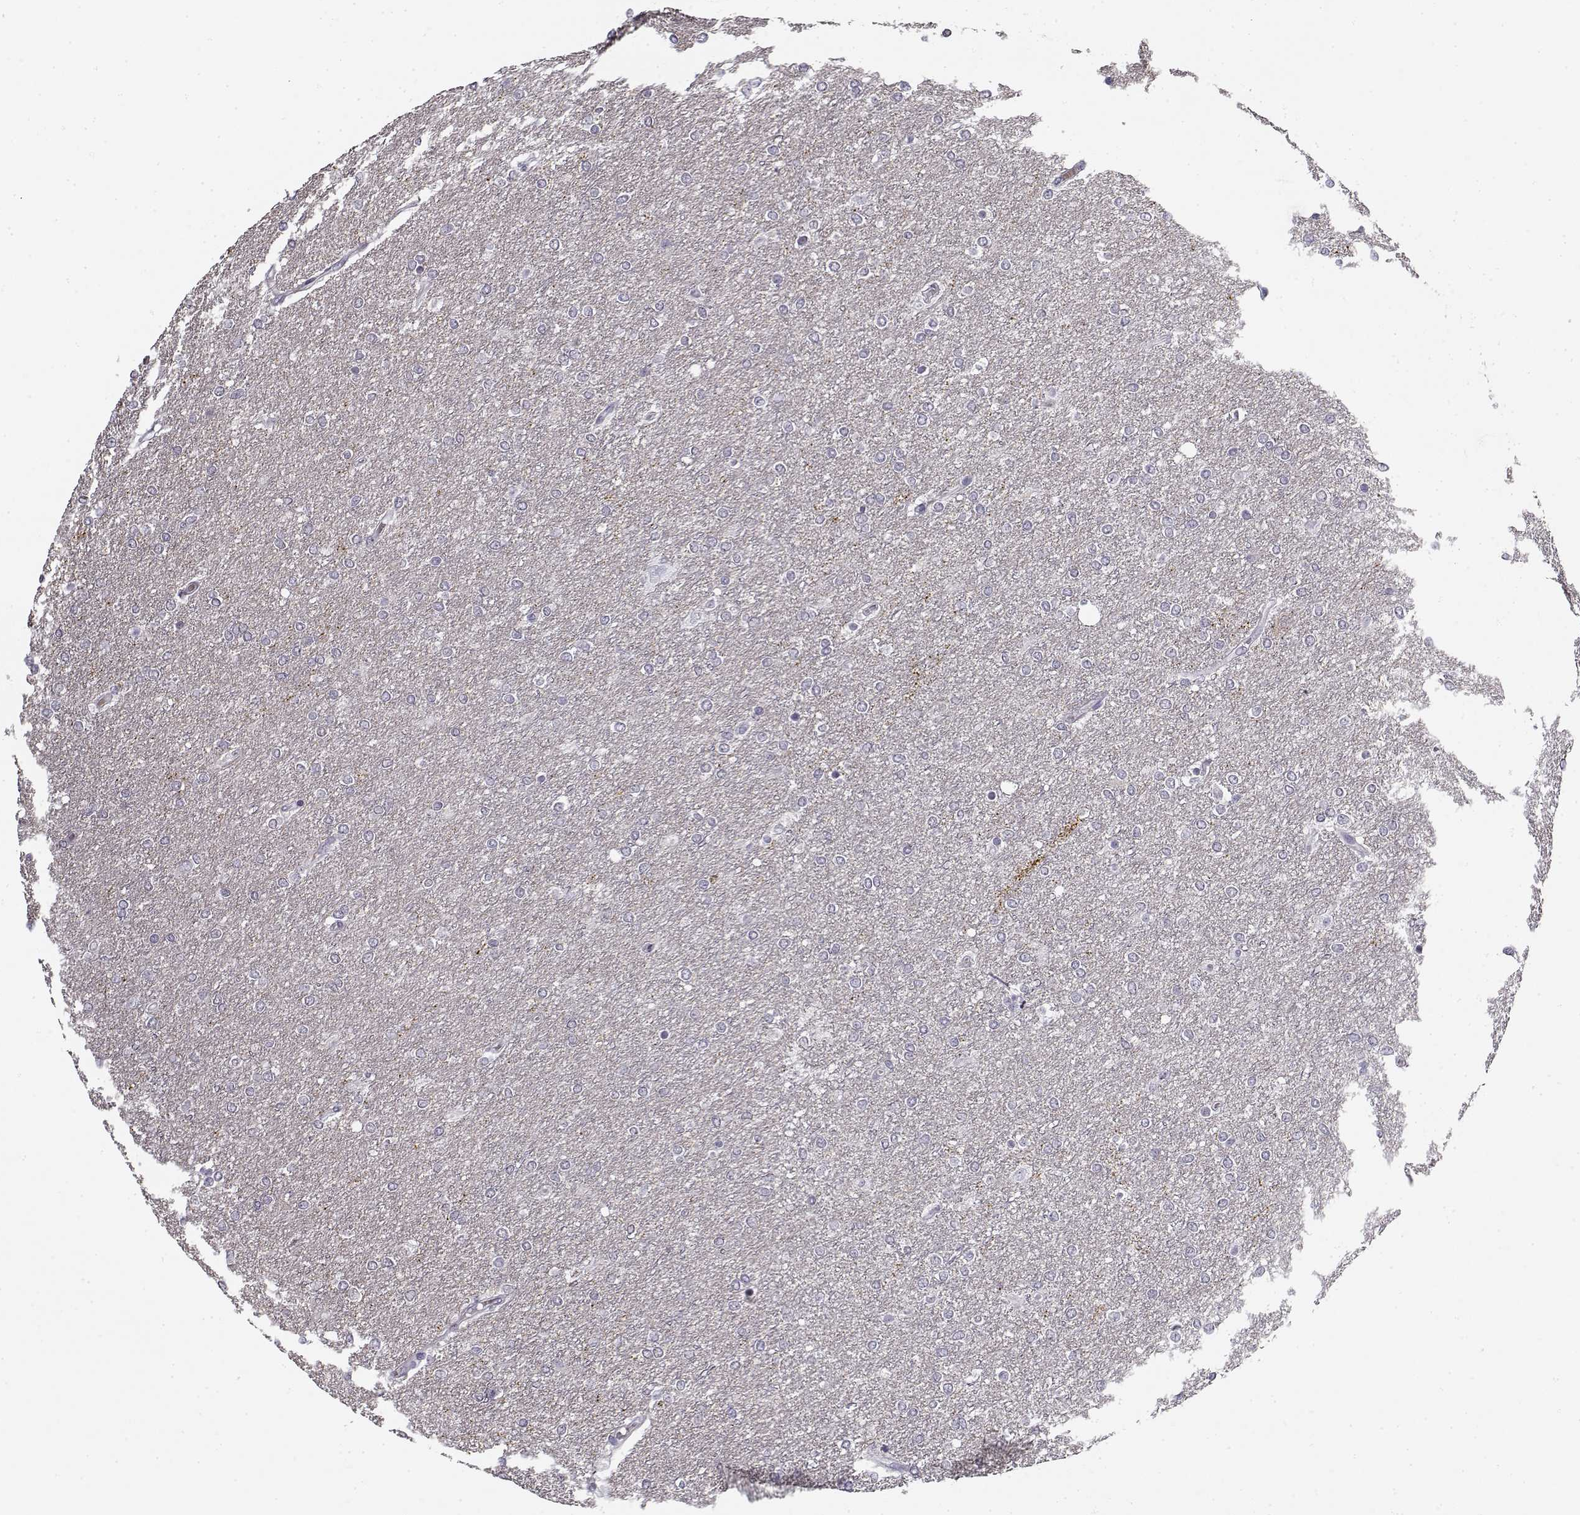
{"staining": {"intensity": "negative", "quantity": "none", "location": "none"}, "tissue": "glioma", "cell_type": "Tumor cells", "image_type": "cancer", "snomed": [{"axis": "morphology", "description": "Glioma, malignant, High grade"}, {"axis": "topography", "description": "Brain"}], "caption": "Immunohistochemical staining of glioma exhibits no significant positivity in tumor cells.", "gene": "SNCA", "patient": {"sex": "female", "age": 61}}